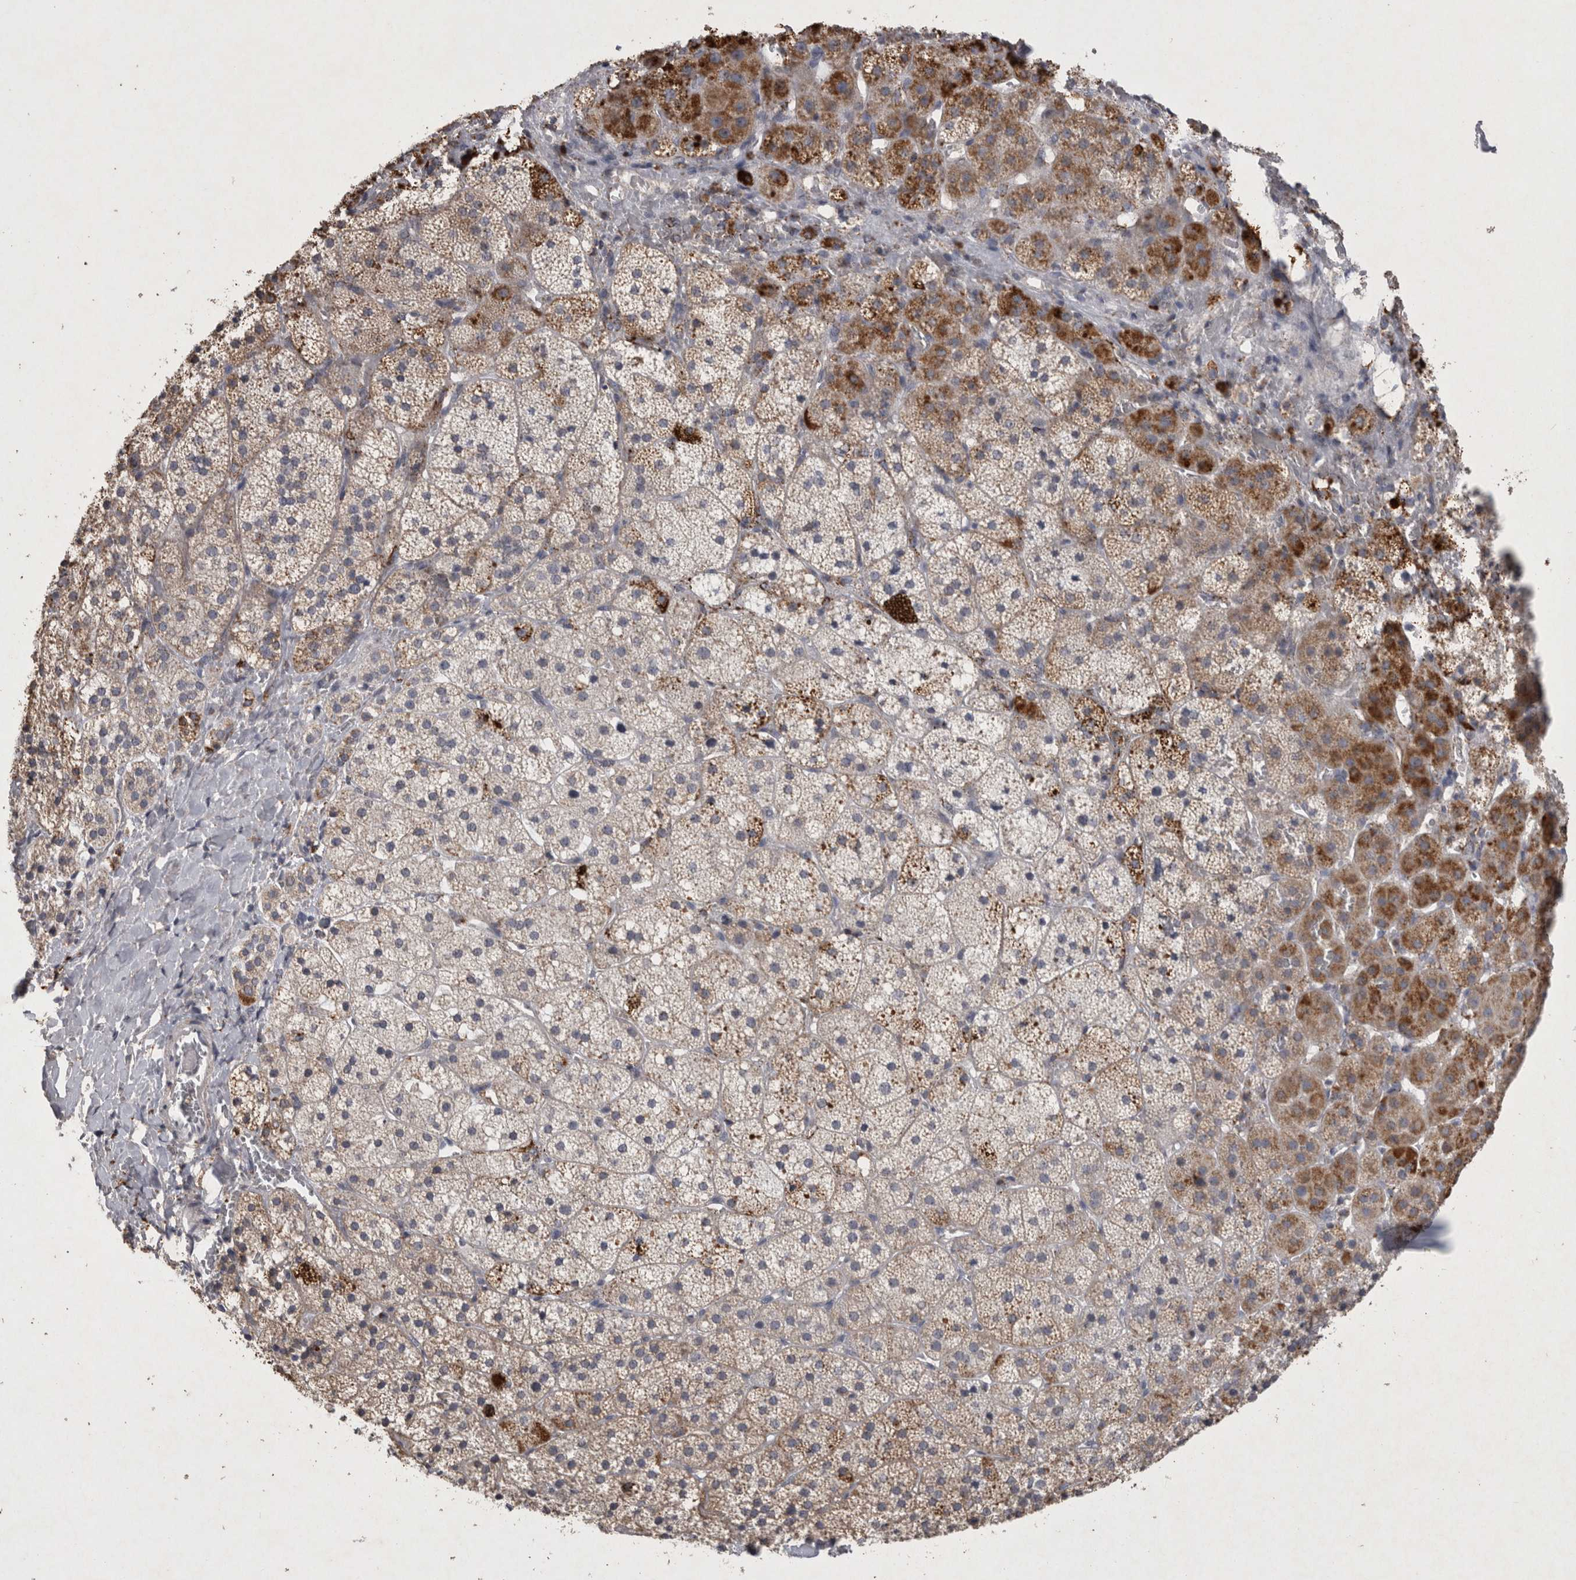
{"staining": {"intensity": "moderate", "quantity": "25%-75%", "location": "cytoplasmic/membranous"}, "tissue": "adrenal gland", "cell_type": "Glandular cells", "image_type": "normal", "snomed": [{"axis": "morphology", "description": "Normal tissue, NOS"}, {"axis": "topography", "description": "Adrenal gland"}], "caption": "The image shows staining of normal adrenal gland, revealing moderate cytoplasmic/membranous protein expression (brown color) within glandular cells.", "gene": "DKK3", "patient": {"sex": "female", "age": 44}}